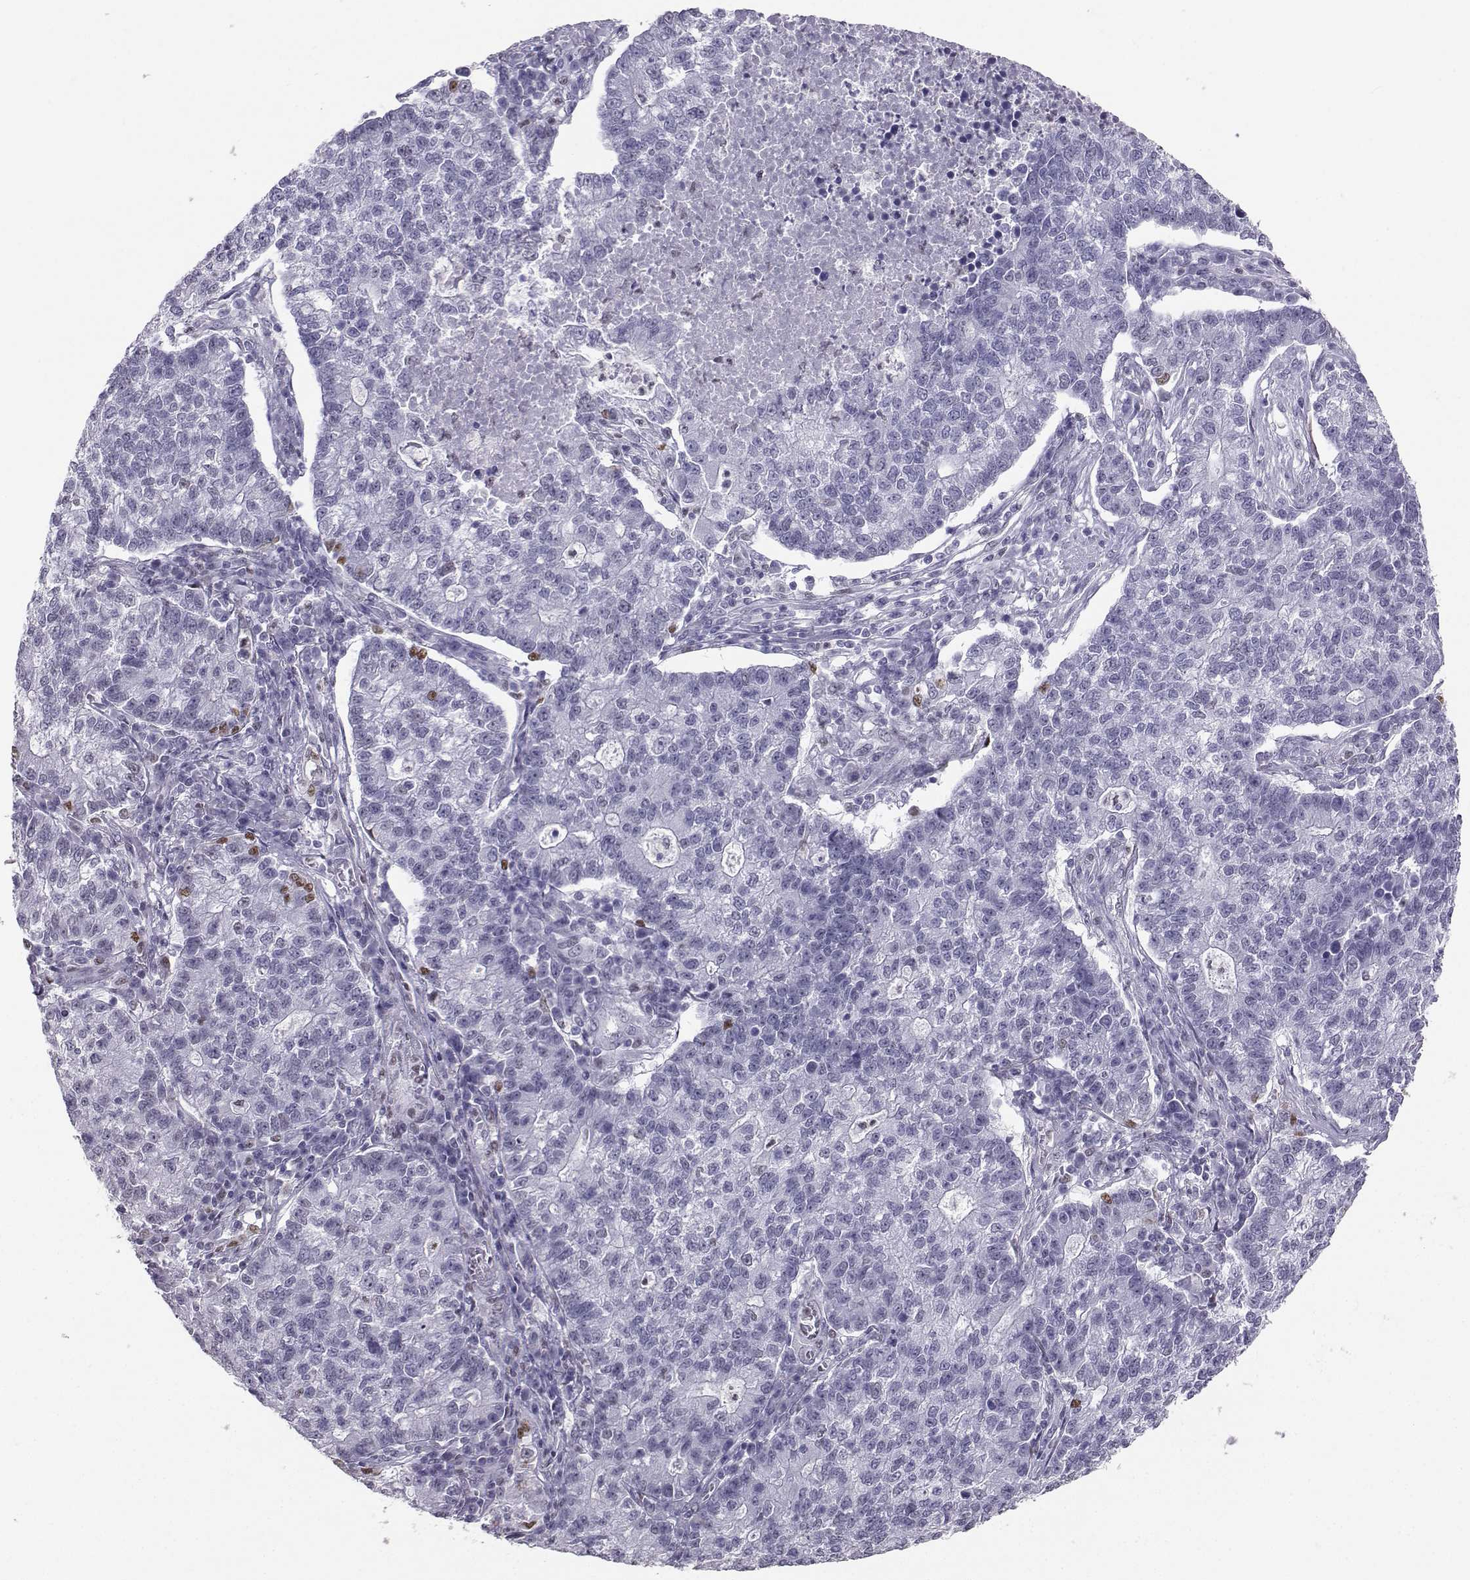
{"staining": {"intensity": "moderate", "quantity": "<25%", "location": "nuclear"}, "tissue": "lung cancer", "cell_type": "Tumor cells", "image_type": "cancer", "snomed": [{"axis": "morphology", "description": "Adenocarcinoma, NOS"}, {"axis": "topography", "description": "Lung"}], "caption": "Moderate nuclear staining for a protein is identified in approximately <25% of tumor cells of lung cancer (adenocarcinoma) using IHC.", "gene": "TEDC2", "patient": {"sex": "male", "age": 57}}